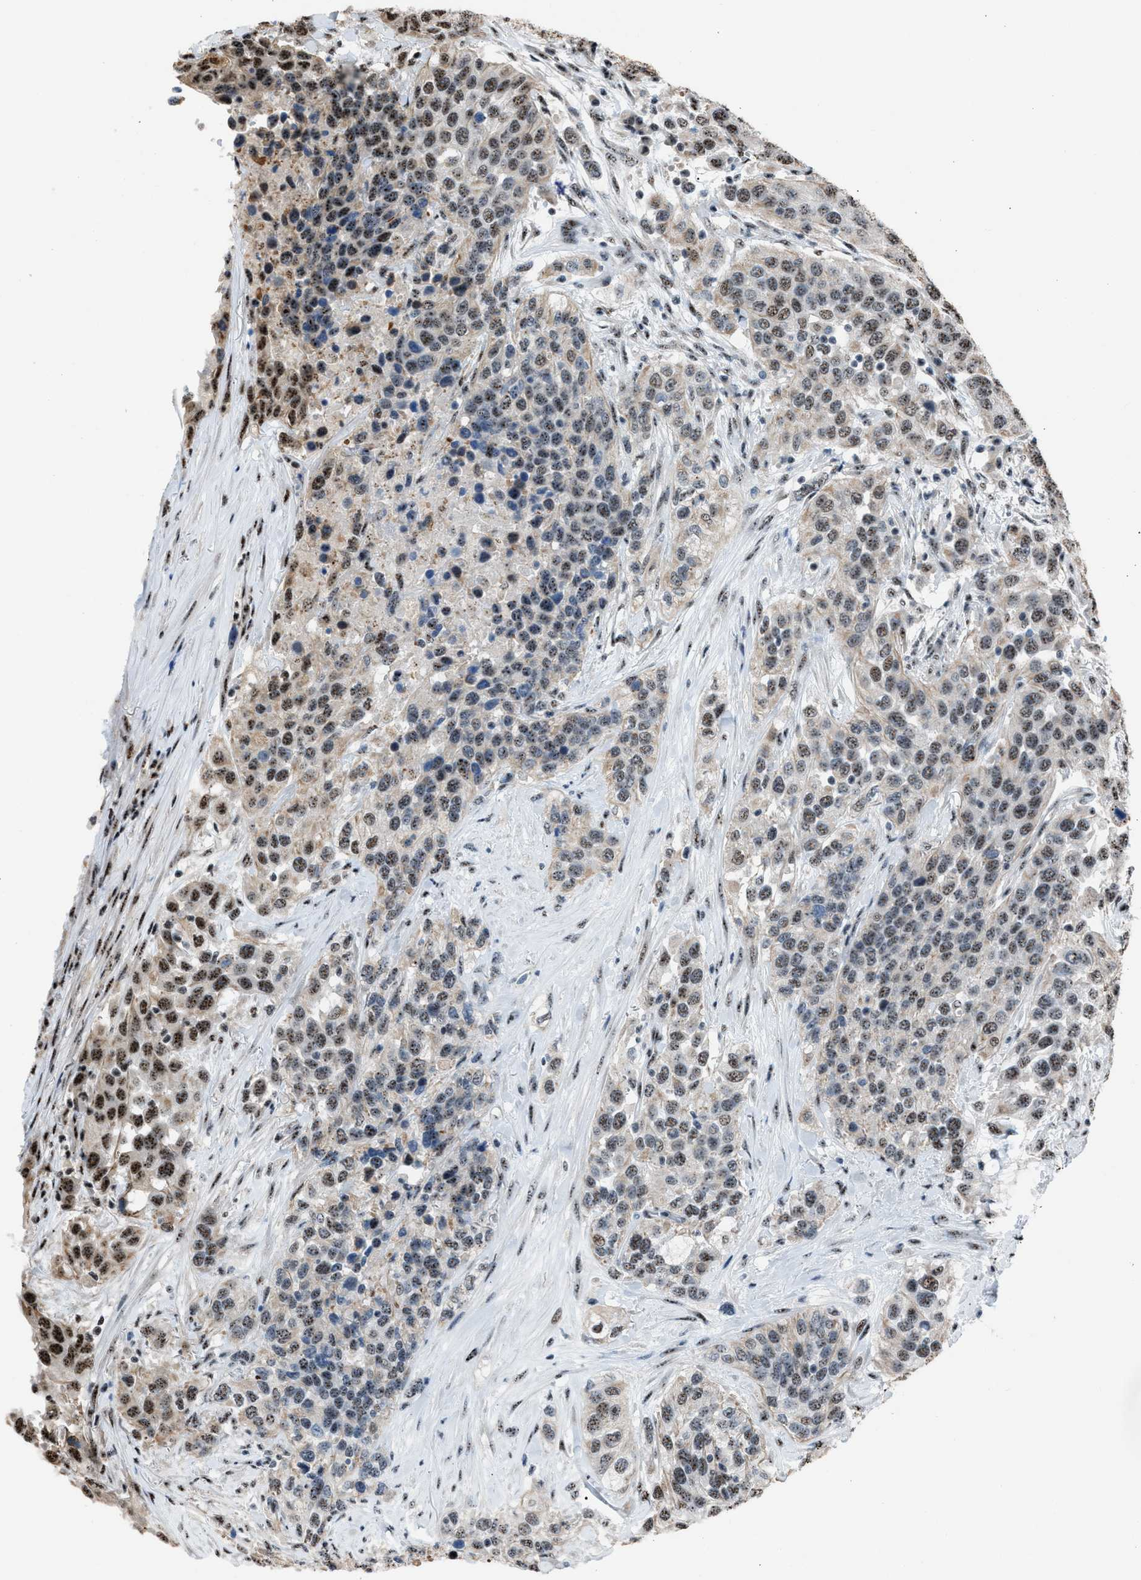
{"staining": {"intensity": "moderate", "quantity": "25%-75%", "location": "nuclear"}, "tissue": "urothelial cancer", "cell_type": "Tumor cells", "image_type": "cancer", "snomed": [{"axis": "morphology", "description": "Urothelial carcinoma, High grade"}, {"axis": "topography", "description": "Urinary bladder"}], "caption": "DAB immunohistochemical staining of high-grade urothelial carcinoma exhibits moderate nuclear protein staining in about 25%-75% of tumor cells. Using DAB (3,3'-diaminobenzidine) (brown) and hematoxylin (blue) stains, captured at high magnification using brightfield microscopy.", "gene": "CENPP", "patient": {"sex": "female", "age": 80}}